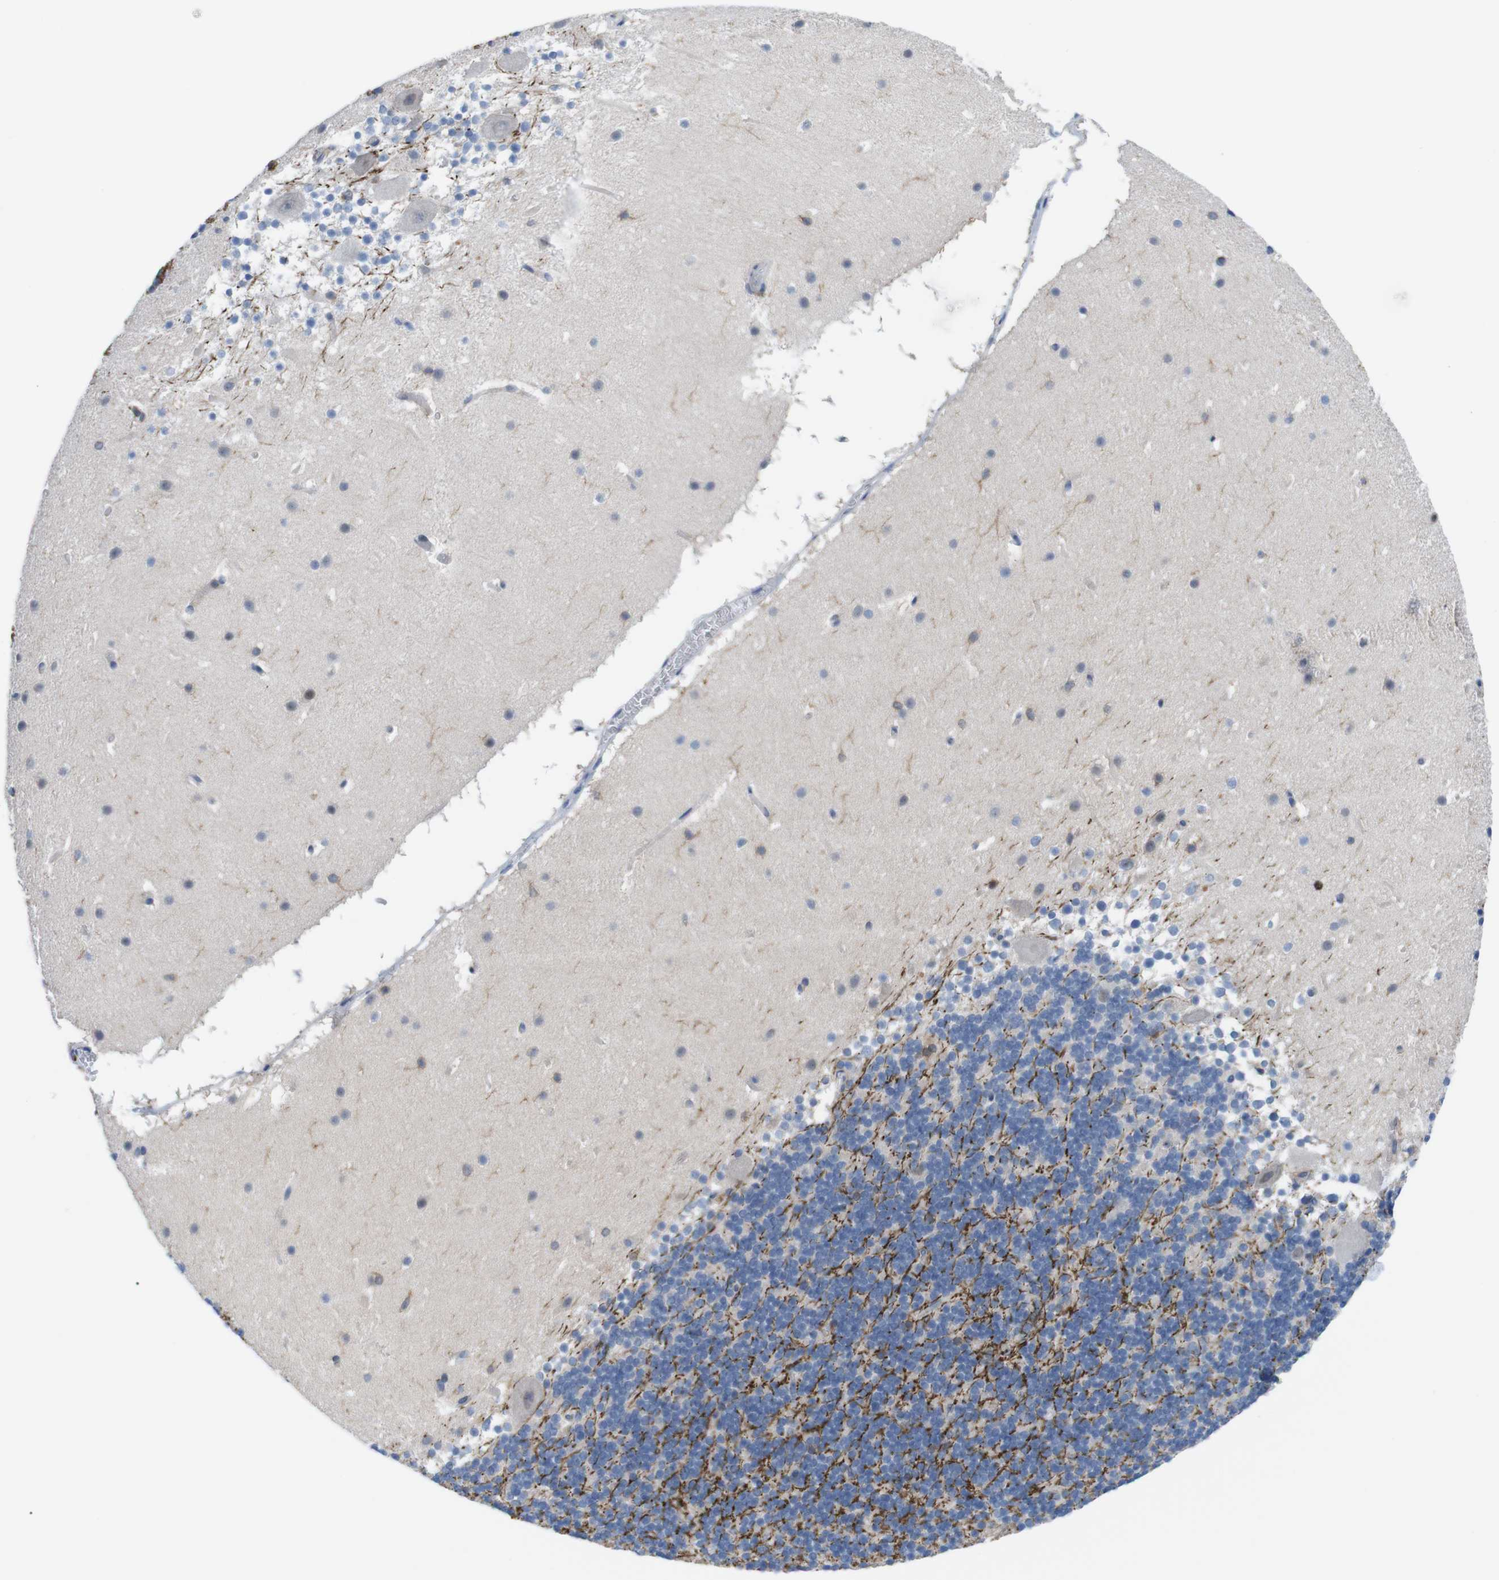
{"staining": {"intensity": "negative", "quantity": "none", "location": "none"}, "tissue": "cerebellum", "cell_type": "Cells in granular layer", "image_type": "normal", "snomed": [{"axis": "morphology", "description": "Normal tissue, NOS"}, {"axis": "topography", "description": "Cerebellum"}], "caption": "Photomicrograph shows no protein expression in cells in granular layer of benign cerebellum. (DAB IHC with hematoxylin counter stain).", "gene": "CD300C", "patient": {"sex": "male", "age": 45}}